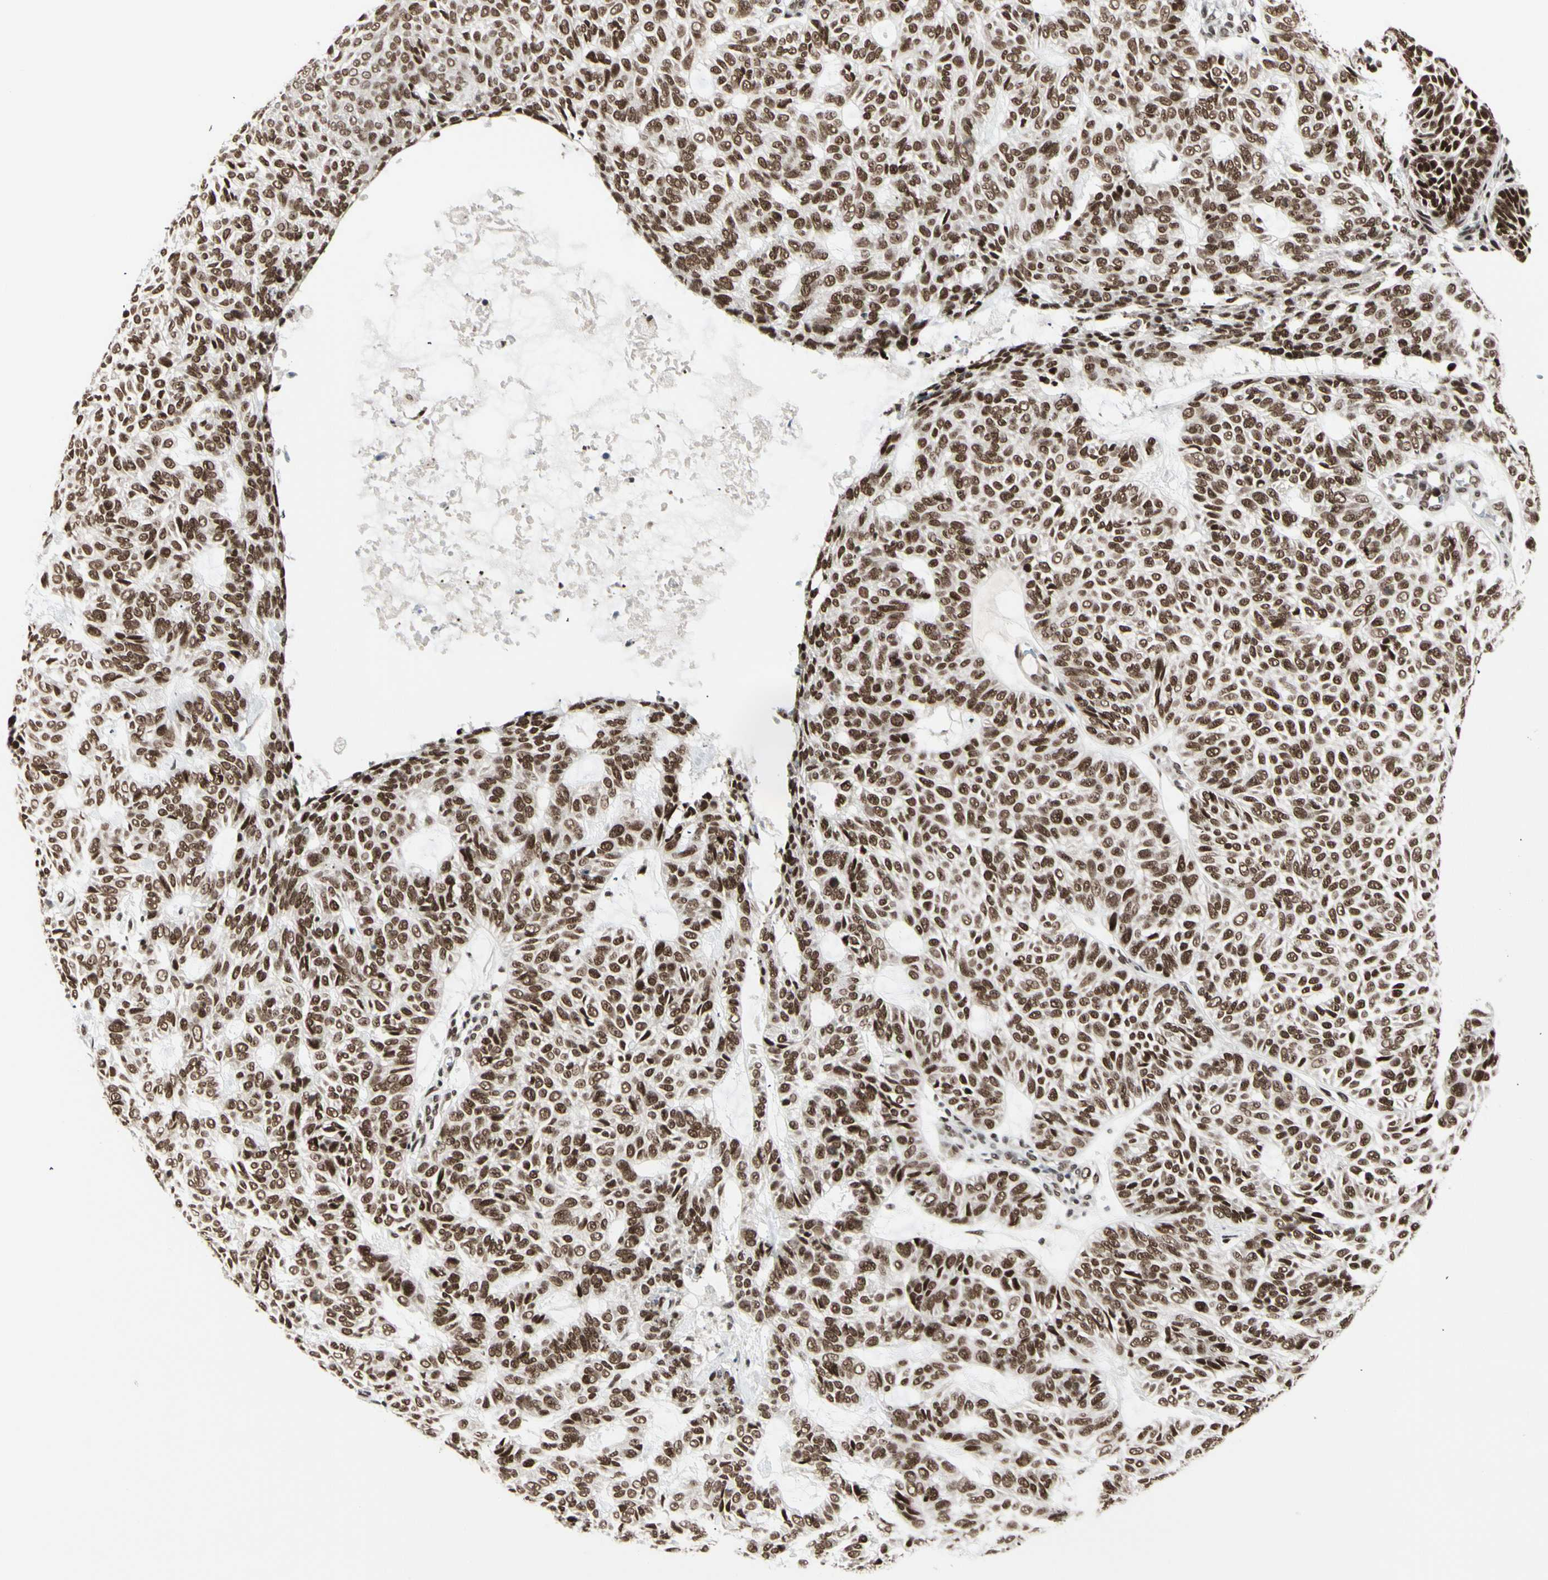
{"staining": {"intensity": "strong", "quantity": ">75%", "location": "nuclear"}, "tissue": "skin cancer", "cell_type": "Tumor cells", "image_type": "cancer", "snomed": [{"axis": "morphology", "description": "Basal cell carcinoma"}, {"axis": "topography", "description": "Skin"}], "caption": "Immunohistochemical staining of human skin basal cell carcinoma reveals strong nuclear protein staining in about >75% of tumor cells. (Stains: DAB (3,3'-diaminobenzidine) in brown, nuclei in blue, Microscopy: brightfield microscopy at high magnification).", "gene": "CHAMP1", "patient": {"sex": "male", "age": 87}}